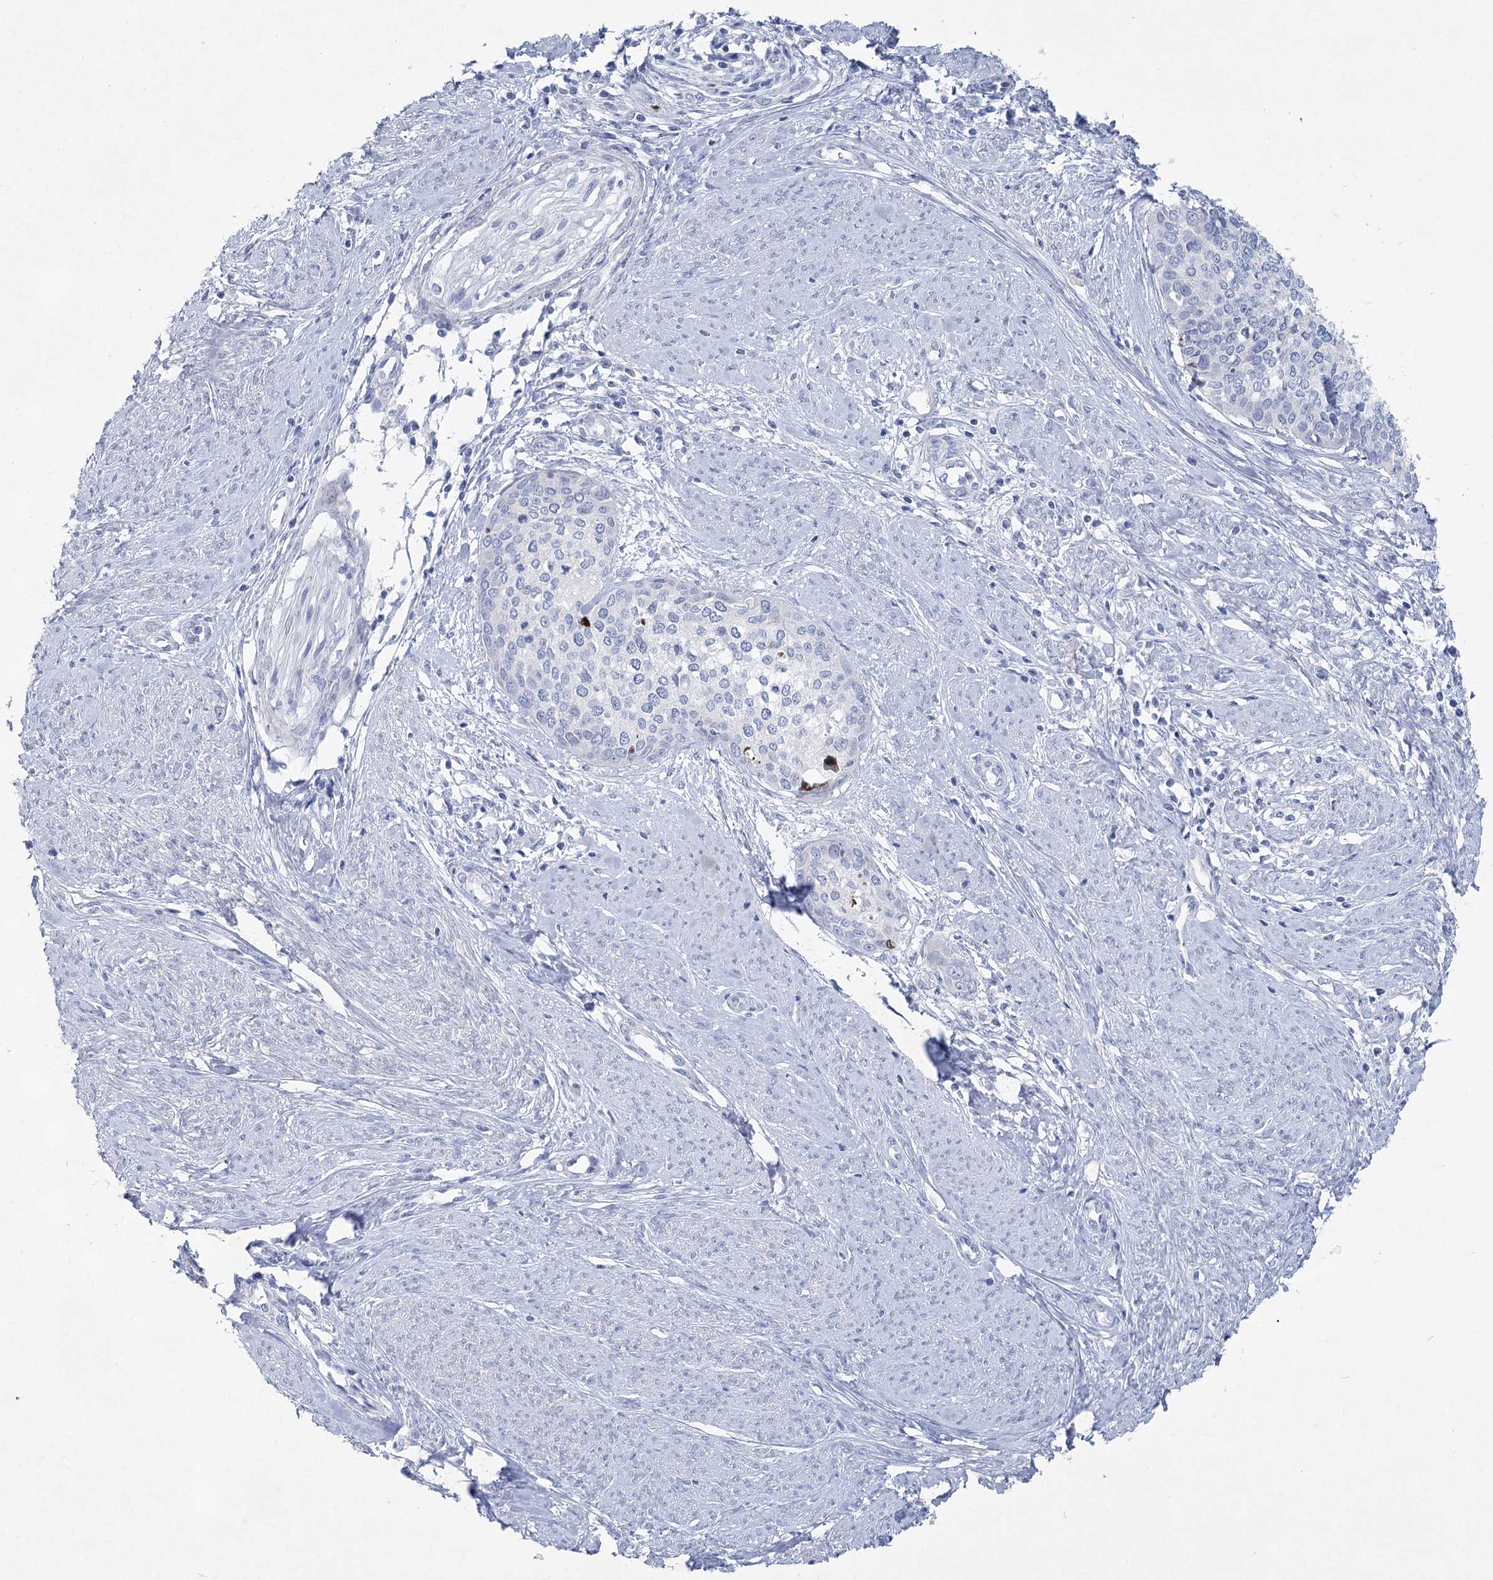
{"staining": {"intensity": "negative", "quantity": "none", "location": "none"}, "tissue": "cervical cancer", "cell_type": "Tumor cells", "image_type": "cancer", "snomed": [{"axis": "morphology", "description": "Squamous cell carcinoma, NOS"}, {"axis": "topography", "description": "Cervix"}], "caption": "Cervical squamous cell carcinoma stained for a protein using IHC shows no staining tumor cells.", "gene": "WDR74", "patient": {"sex": "female", "age": 37}}